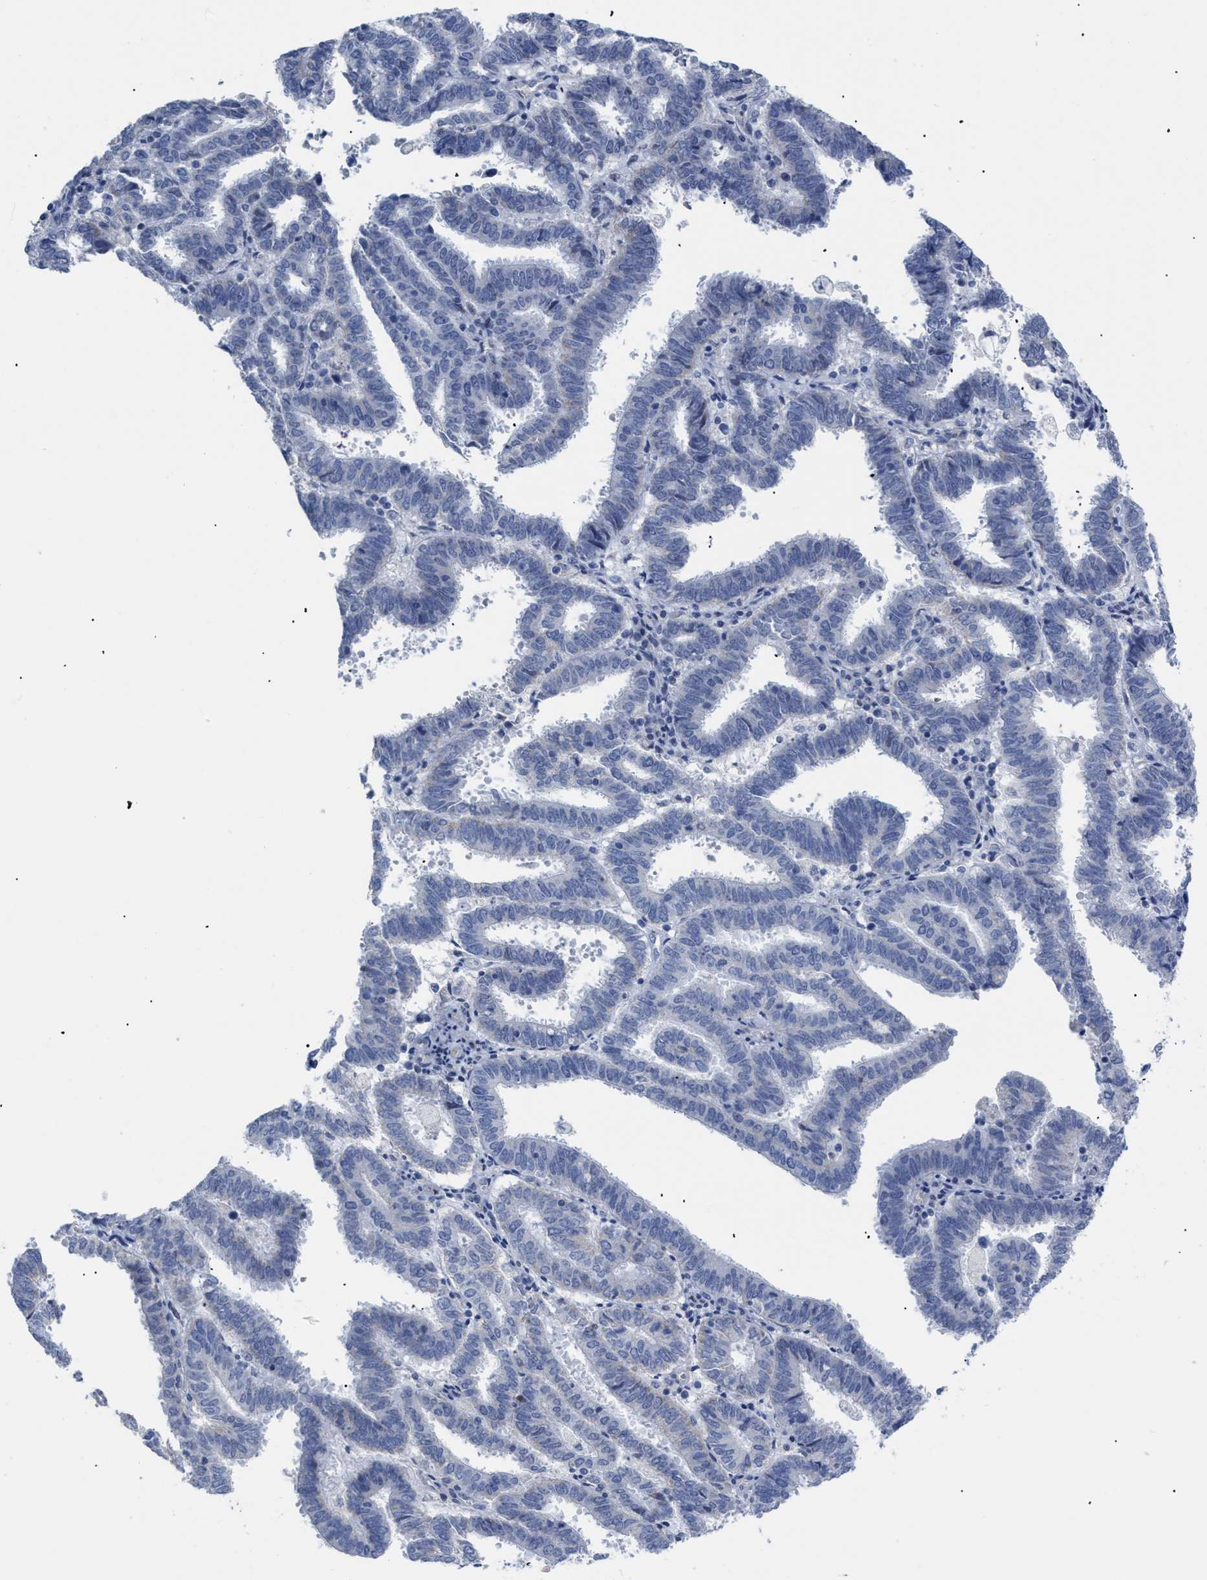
{"staining": {"intensity": "negative", "quantity": "none", "location": "none"}, "tissue": "endometrial cancer", "cell_type": "Tumor cells", "image_type": "cancer", "snomed": [{"axis": "morphology", "description": "Adenocarcinoma, NOS"}, {"axis": "topography", "description": "Uterus"}], "caption": "There is no significant positivity in tumor cells of adenocarcinoma (endometrial).", "gene": "CAV3", "patient": {"sex": "female", "age": 83}}